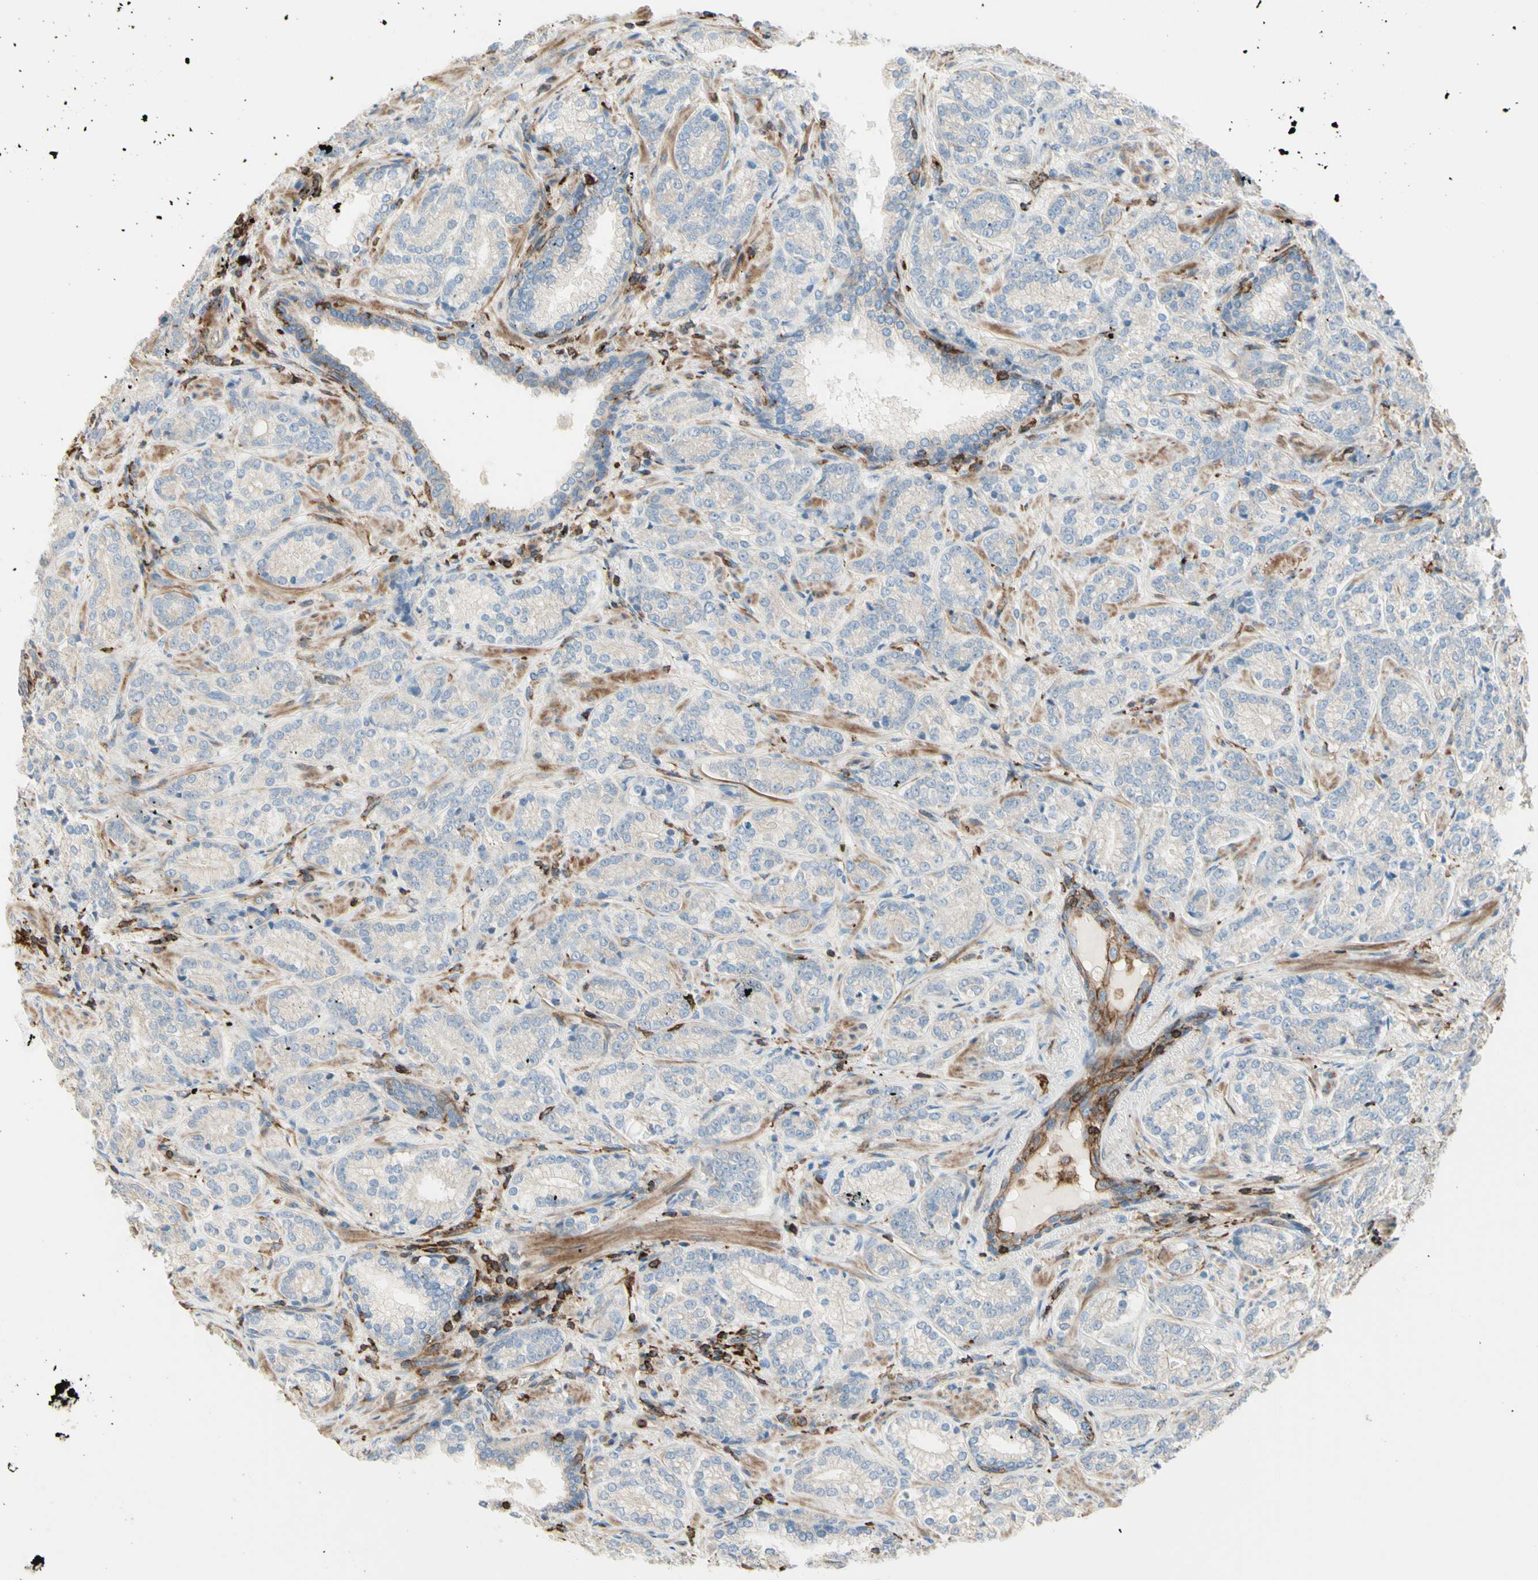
{"staining": {"intensity": "negative", "quantity": "none", "location": "none"}, "tissue": "prostate cancer", "cell_type": "Tumor cells", "image_type": "cancer", "snomed": [{"axis": "morphology", "description": "Adenocarcinoma, High grade"}, {"axis": "topography", "description": "Prostate"}], "caption": "This is an immunohistochemistry (IHC) histopathology image of prostate high-grade adenocarcinoma. There is no expression in tumor cells.", "gene": "SEMA4C", "patient": {"sex": "male", "age": 61}}